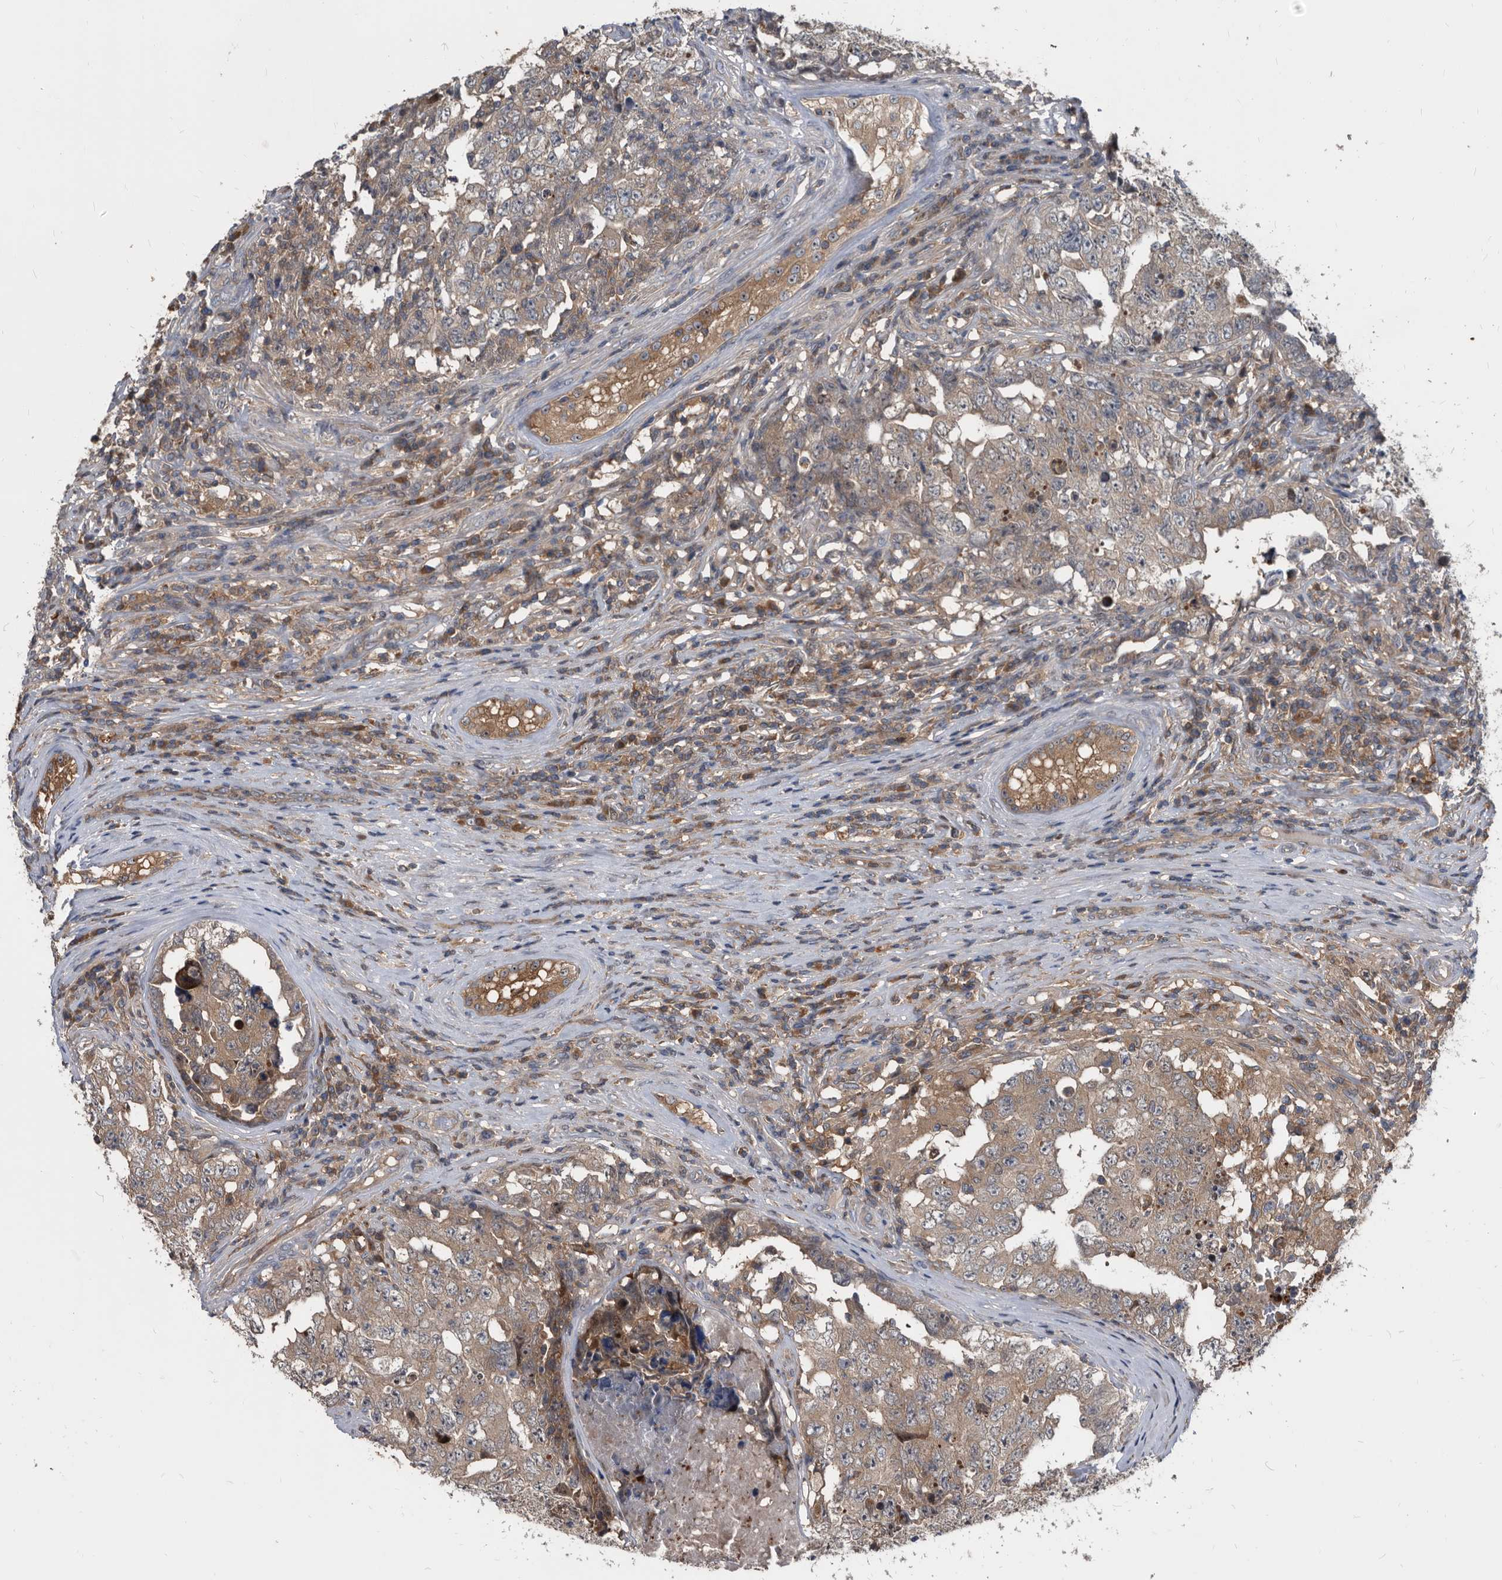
{"staining": {"intensity": "weak", "quantity": "<25%", "location": "cytoplasmic/membranous"}, "tissue": "testis cancer", "cell_type": "Tumor cells", "image_type": "cancer", "snomed": [{"axis": "morphology", "description": "Carcinoma, Embryonal, NOS"}, {"axis": "topography", "description": "Testis"}], "caption": "Immunohistochemical staining of human testis cancer (embryonal carcinoma) displays no significant positivity in tumor cells. (Immunohistochemistry, brightfield microscopy, high magnification).", "gene": "APEH", "patient": {"sex": "male", "age": 26}}